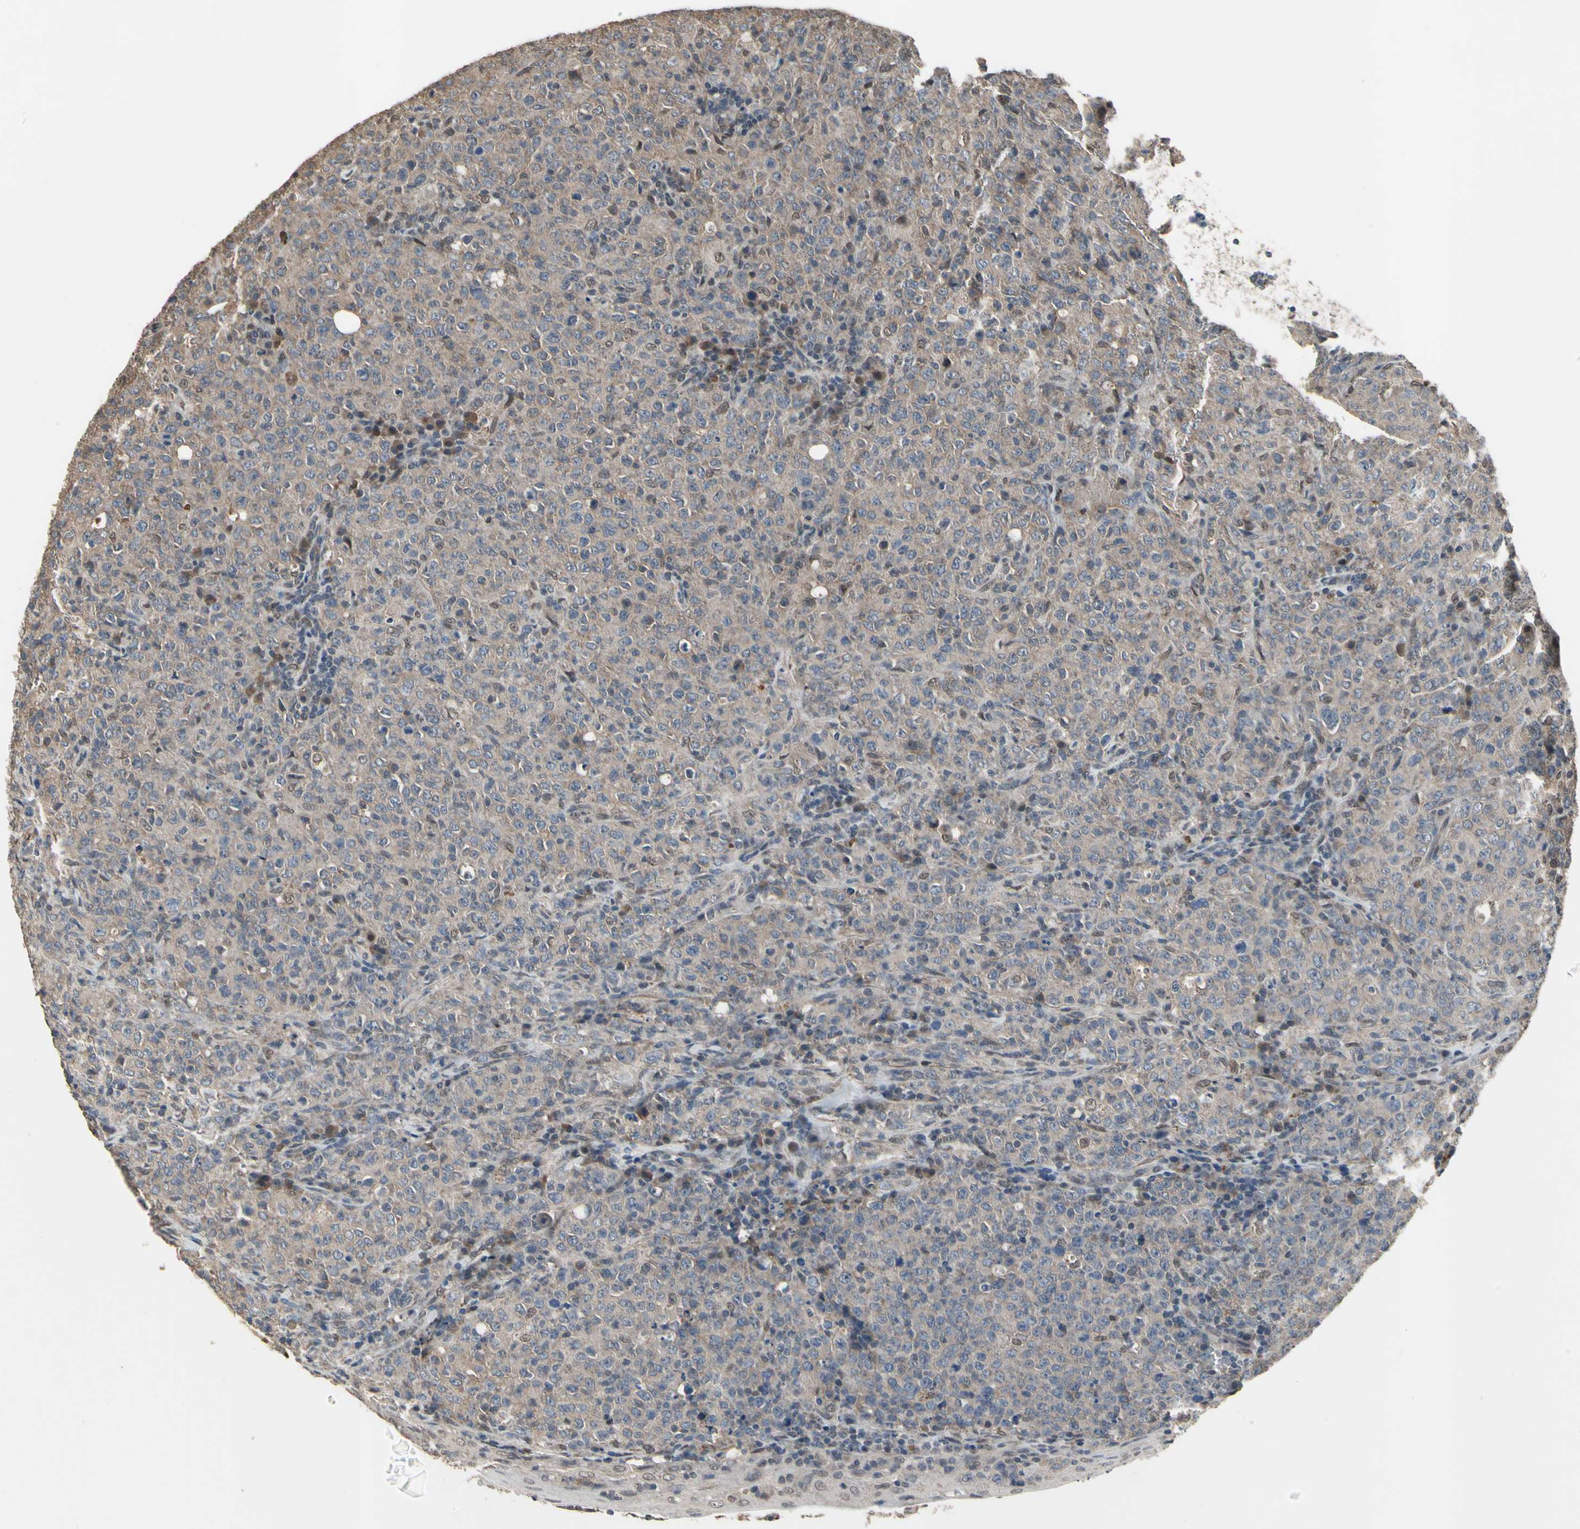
{"staining": {"intensity": "weak", "quantity": ">75%", "location": "cytoplasmic/membranous"}, "tissue": "lymphoma", "cell_type": "Tumor cells", "image_type": "cancer", "snomed": [{"axis": "morphology", "description": "Malignant lymphoma, non-Hodgkin's type, High grade"}, {"axis": "topography", "description": "Tonsil"}], "caption": "The immunohistochemical stain labels weak cytoplasmic/membranous staining in tumor cells of lymphoma tissue.", "gene": "ZNF174", "patient": {"sex": "female", "age": 36}}